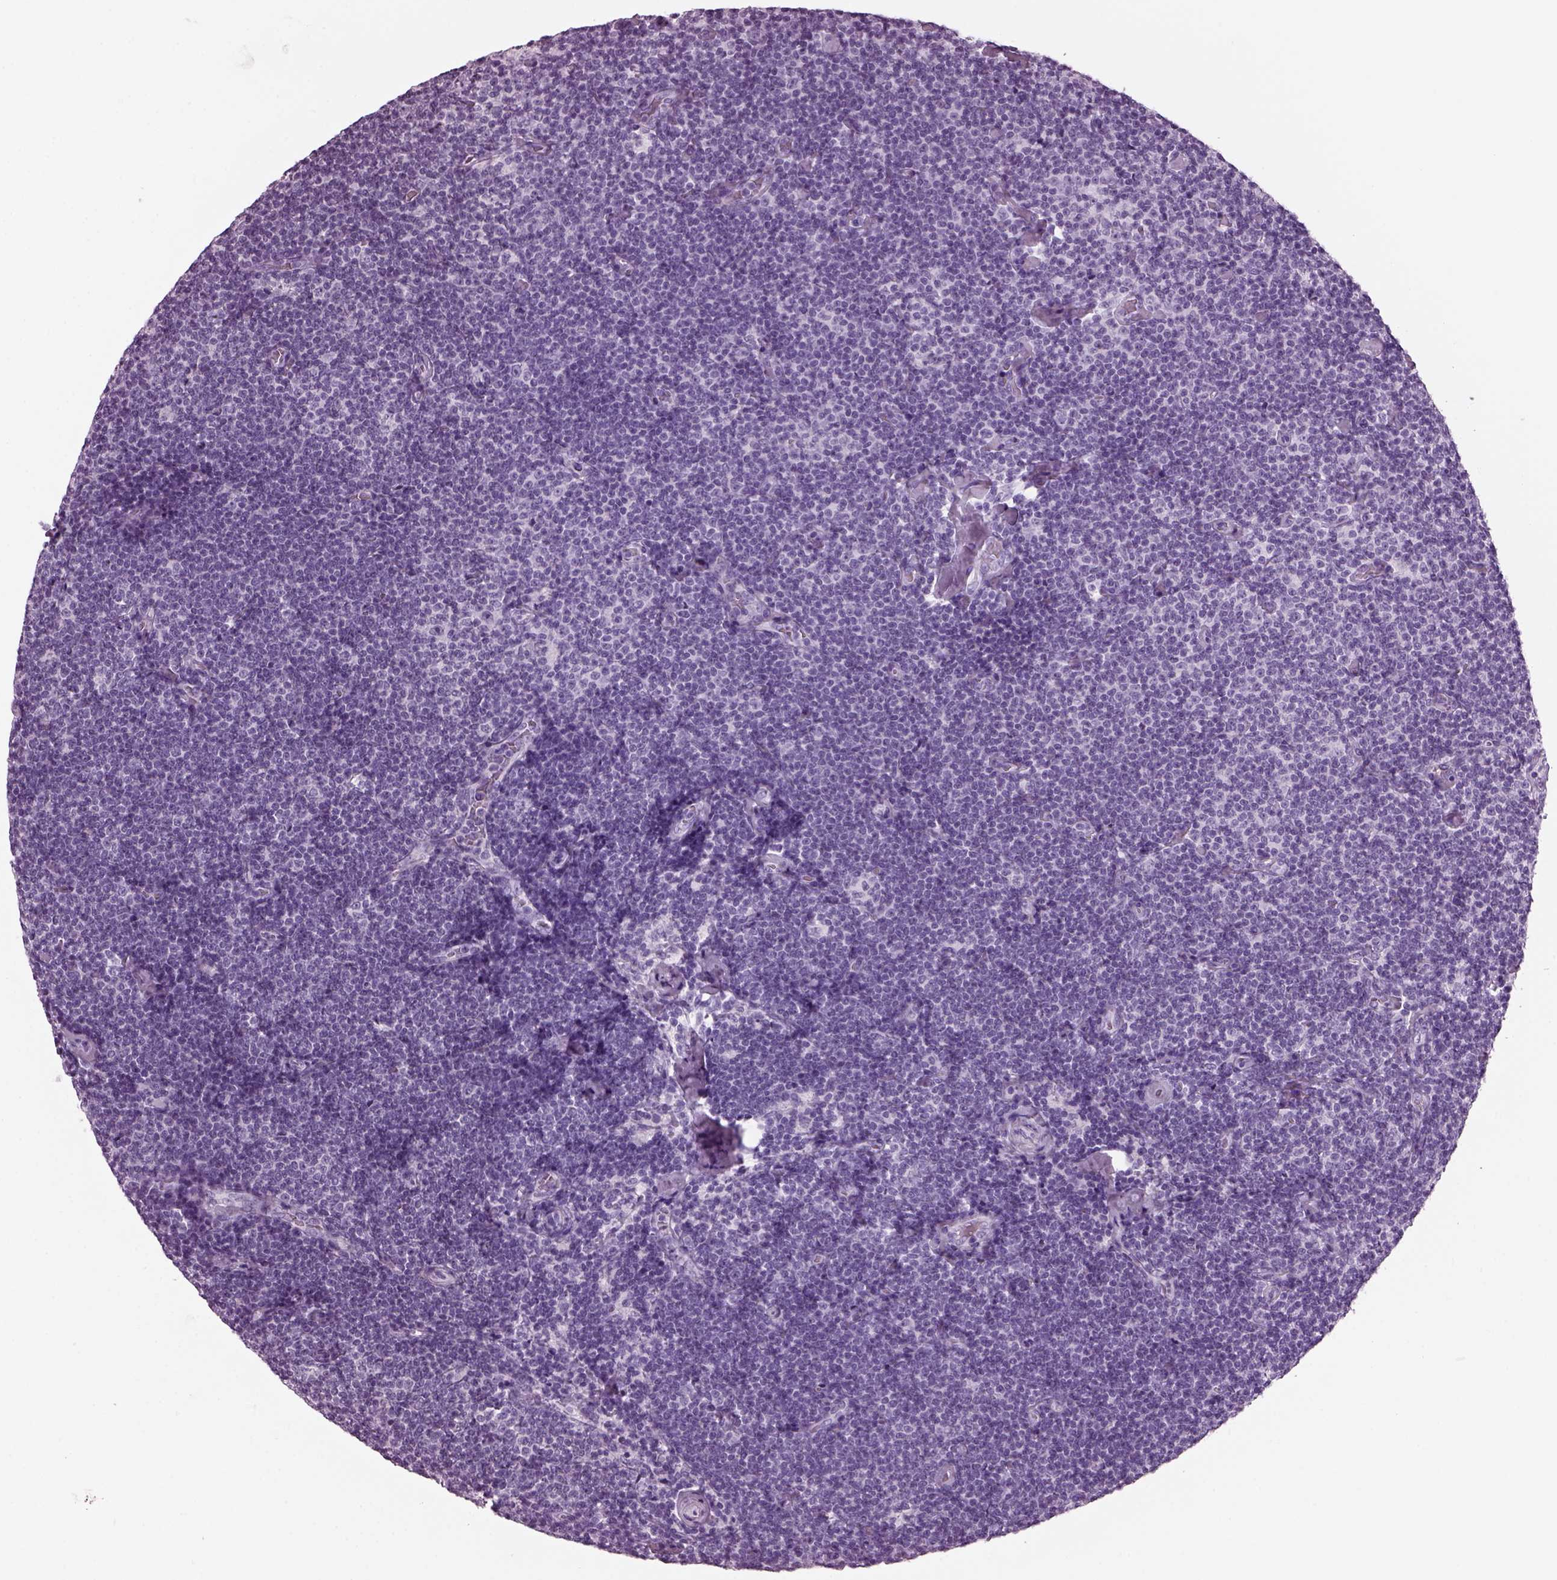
{"staining": {"intensity": "negative", "quantity": "none", "location": "none"}, "tissue": "lymphoma", "cell_type": "Tumor cells", "image_type": "cancer", "snomed": [{"axis": "morphology", "description": "Malignant lymphoma, non-Hodgkin's type, Low grade"}, {"axis": "topography", "description": "Lymph node"}], "caption": "Malignant lymphoma, non-Hodgkin's type (low-grade) was stained to show a protein in brown. There is no significant positivity in tumor cells.", "gene": "KRTAP3-2", "patient": {"sex": "male", "age": 81}}